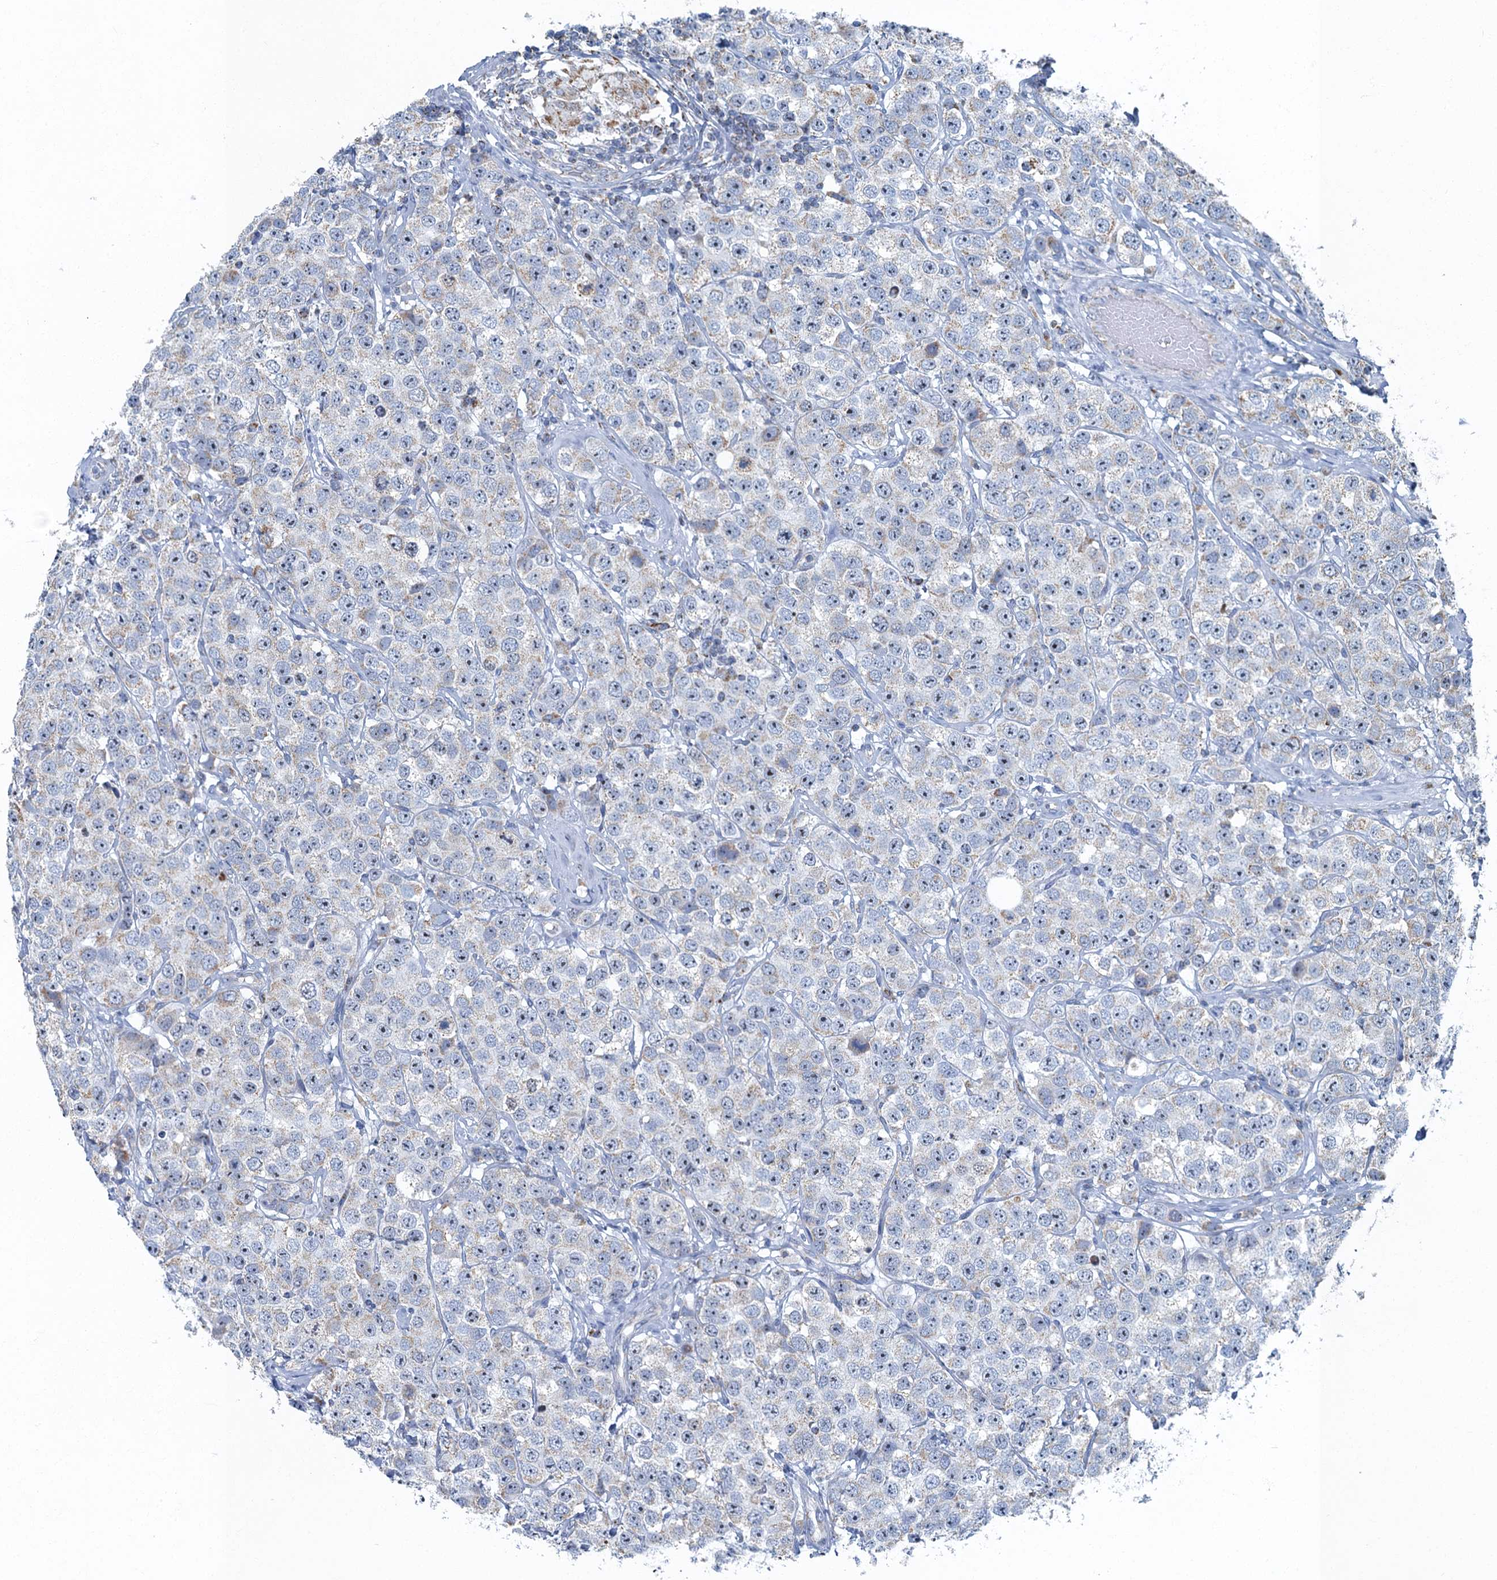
{"staining": {"intensity": "weak", "quantity": "<25%", "location": "cytoplasmic/membranous"}, "tissue": "testis cancer", "cell_type": "Tumor cells", "image_type": "cancer", "snomed": [{"axis": "morphology", "description": "Seminoma, NOS"}, {"axis": "topography", "description": "Testis"}], "caption": "An image of human testis cancer (seminoma) is negative for staining in tumor cells.", "gene": "RAD9B", "patient": {"sex": "male", "age": 28}}